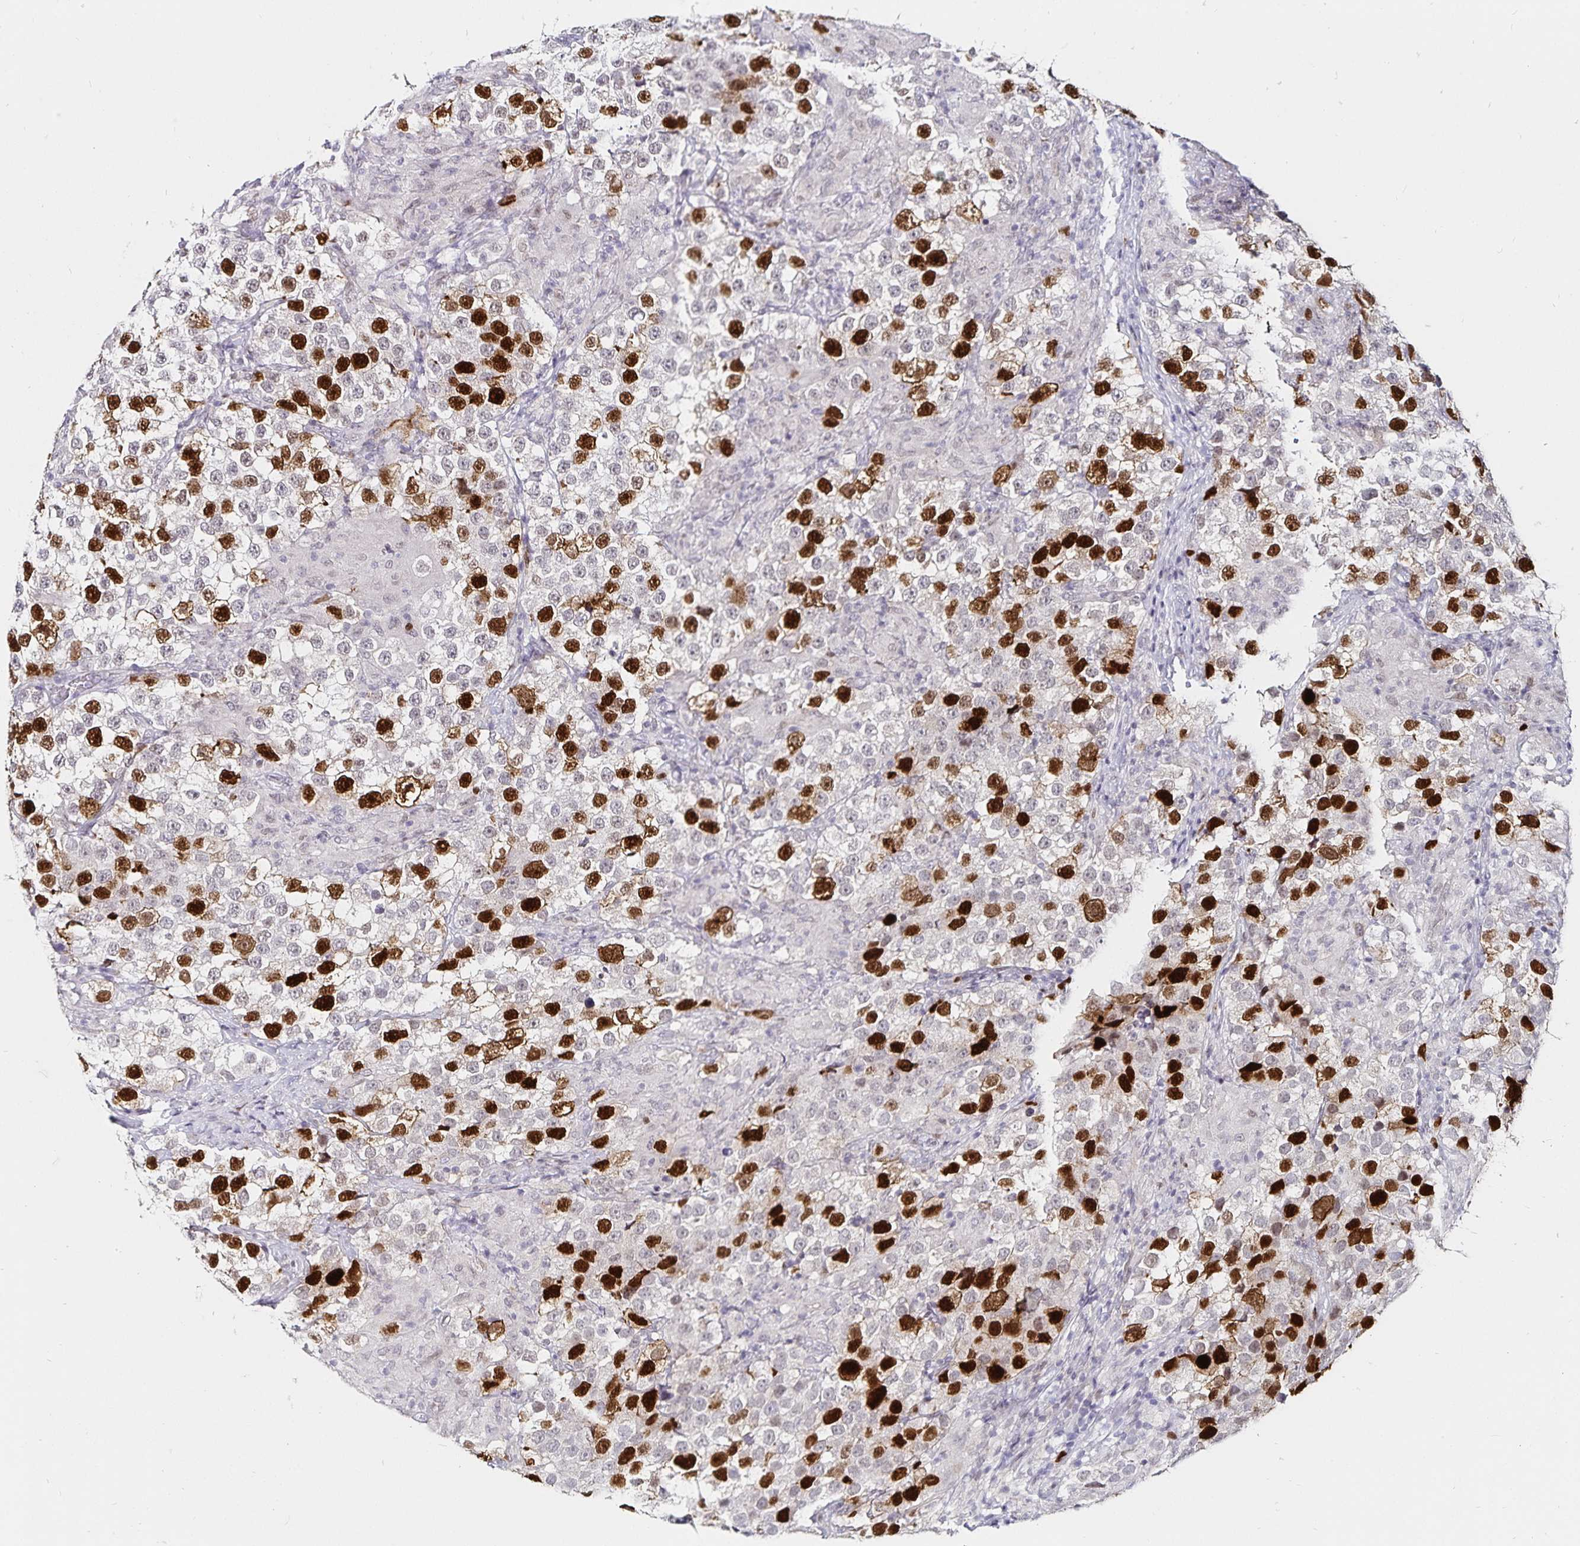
{"staining": {"intensity": "strong", "quantity": "25%-75%", "location": "nuclear"}, "tissue": "testis cancer", "cell_type": "Tumor cells", "image_type": "cancer", "snomed": [{"axis": "morphology", "description": "Seminoma, NOS"}, {"axis": "topography", "description": "Testis"}], "caption": "Strong nuclear positivity is identified in about 25%-75% of tumor cells in seminoma (testis). (Stains: DAB in brown, nuclei in blue, Microscopy: brightfield microscopy at high magnification).", "gene": "ANLN", "patient": {"sex": "male", "age": 46}}